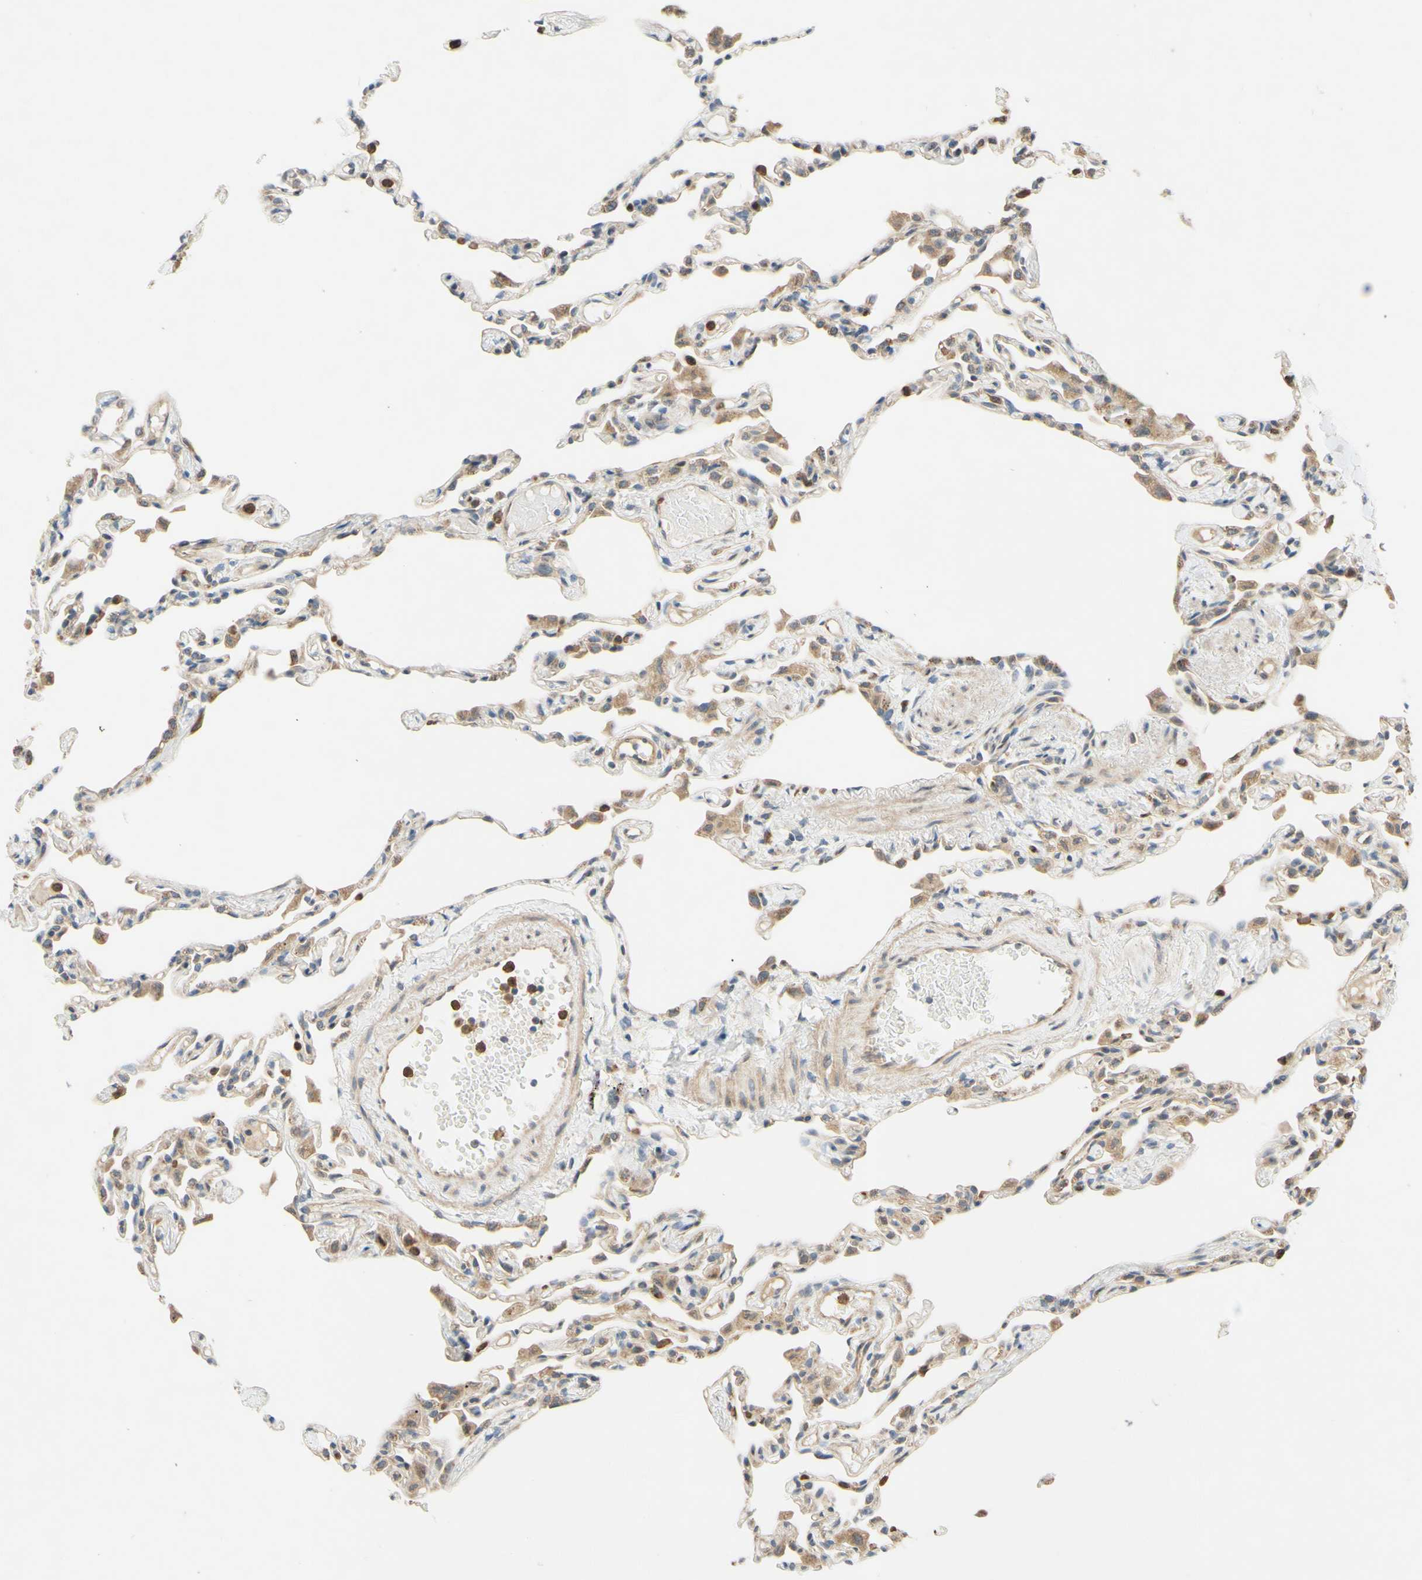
{"staining": {"intensity": "weak", "quantity": ">75%", "location": "cytoplasmic/membranous"}, "tissue": "lung", "cell_type": "Alveolar cells", "image_type": "normal", "snomed": [{"axis": "morphology", "description": "Normal tissue, NOS"}, {"axis": "topography", "description": "Lung"}], "caption": "Approximately >75% of alveolar cells in unremarkable human lung show weak cytoplasmic/membranous protein expression as visualized by brown immunohistochemical staining.", "gene": "GATA1", "patient": {"sex": "female", "age": 49}}